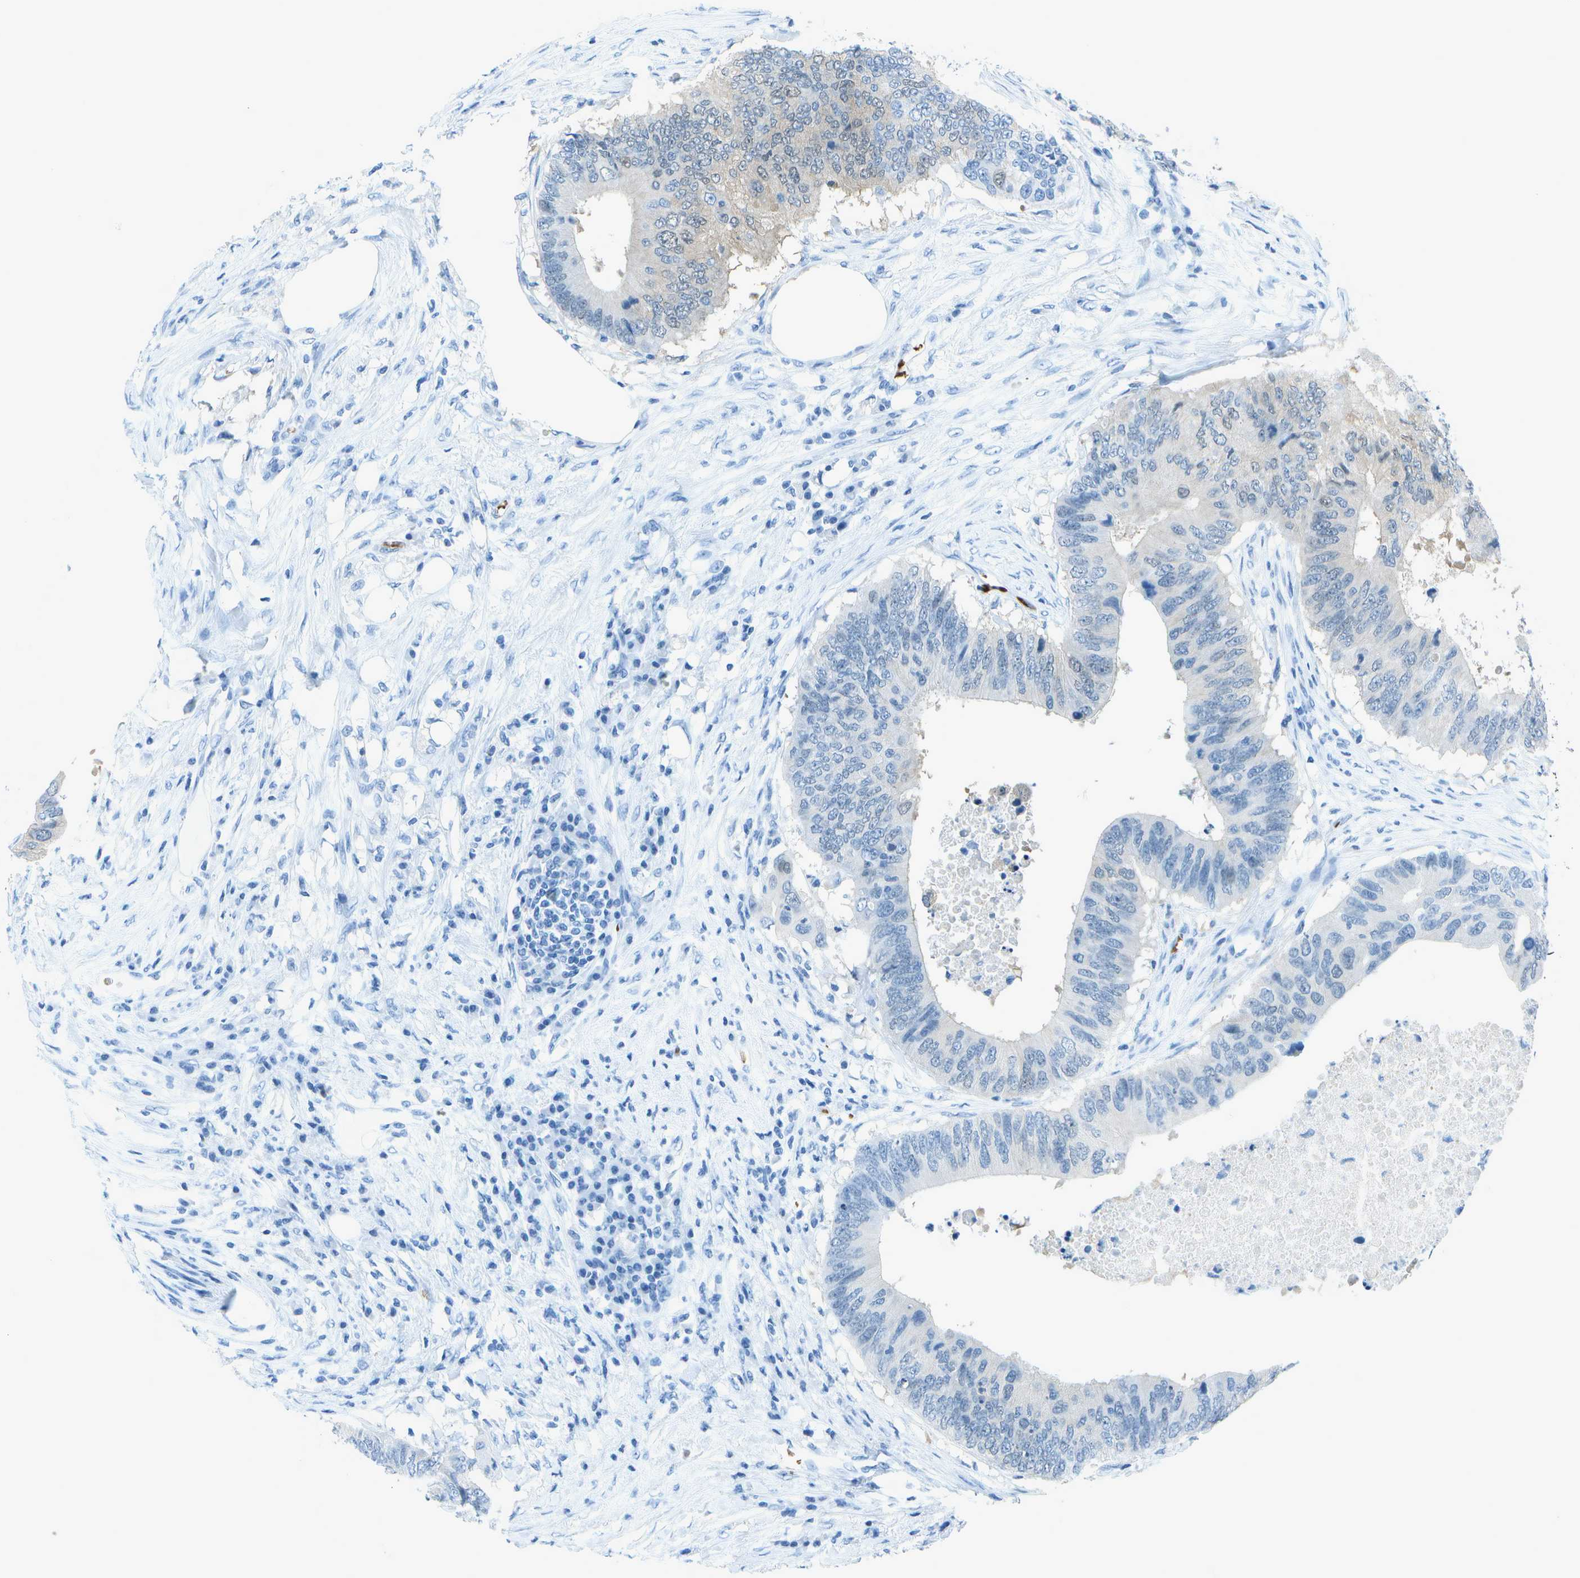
{"staining": {"intensity": "weak", "quantity": "<25%", "location": "cytoplasmic/membranous,nuclear"}, "tissue": "colorectal cancer", "cell_type": "Tumor cells", "image_type": "cancer", "snomed": [{"axis": "morphology", "description": "Adenocarcinoma, NOS"}, {"axis": "topography", "description": "Colon"}], "caption": "Tumor cells are negative for protein expression in human colorectal adenocarcinoma.", "gene": "ASL", "patient": {"sex": "male", "age": 71}}